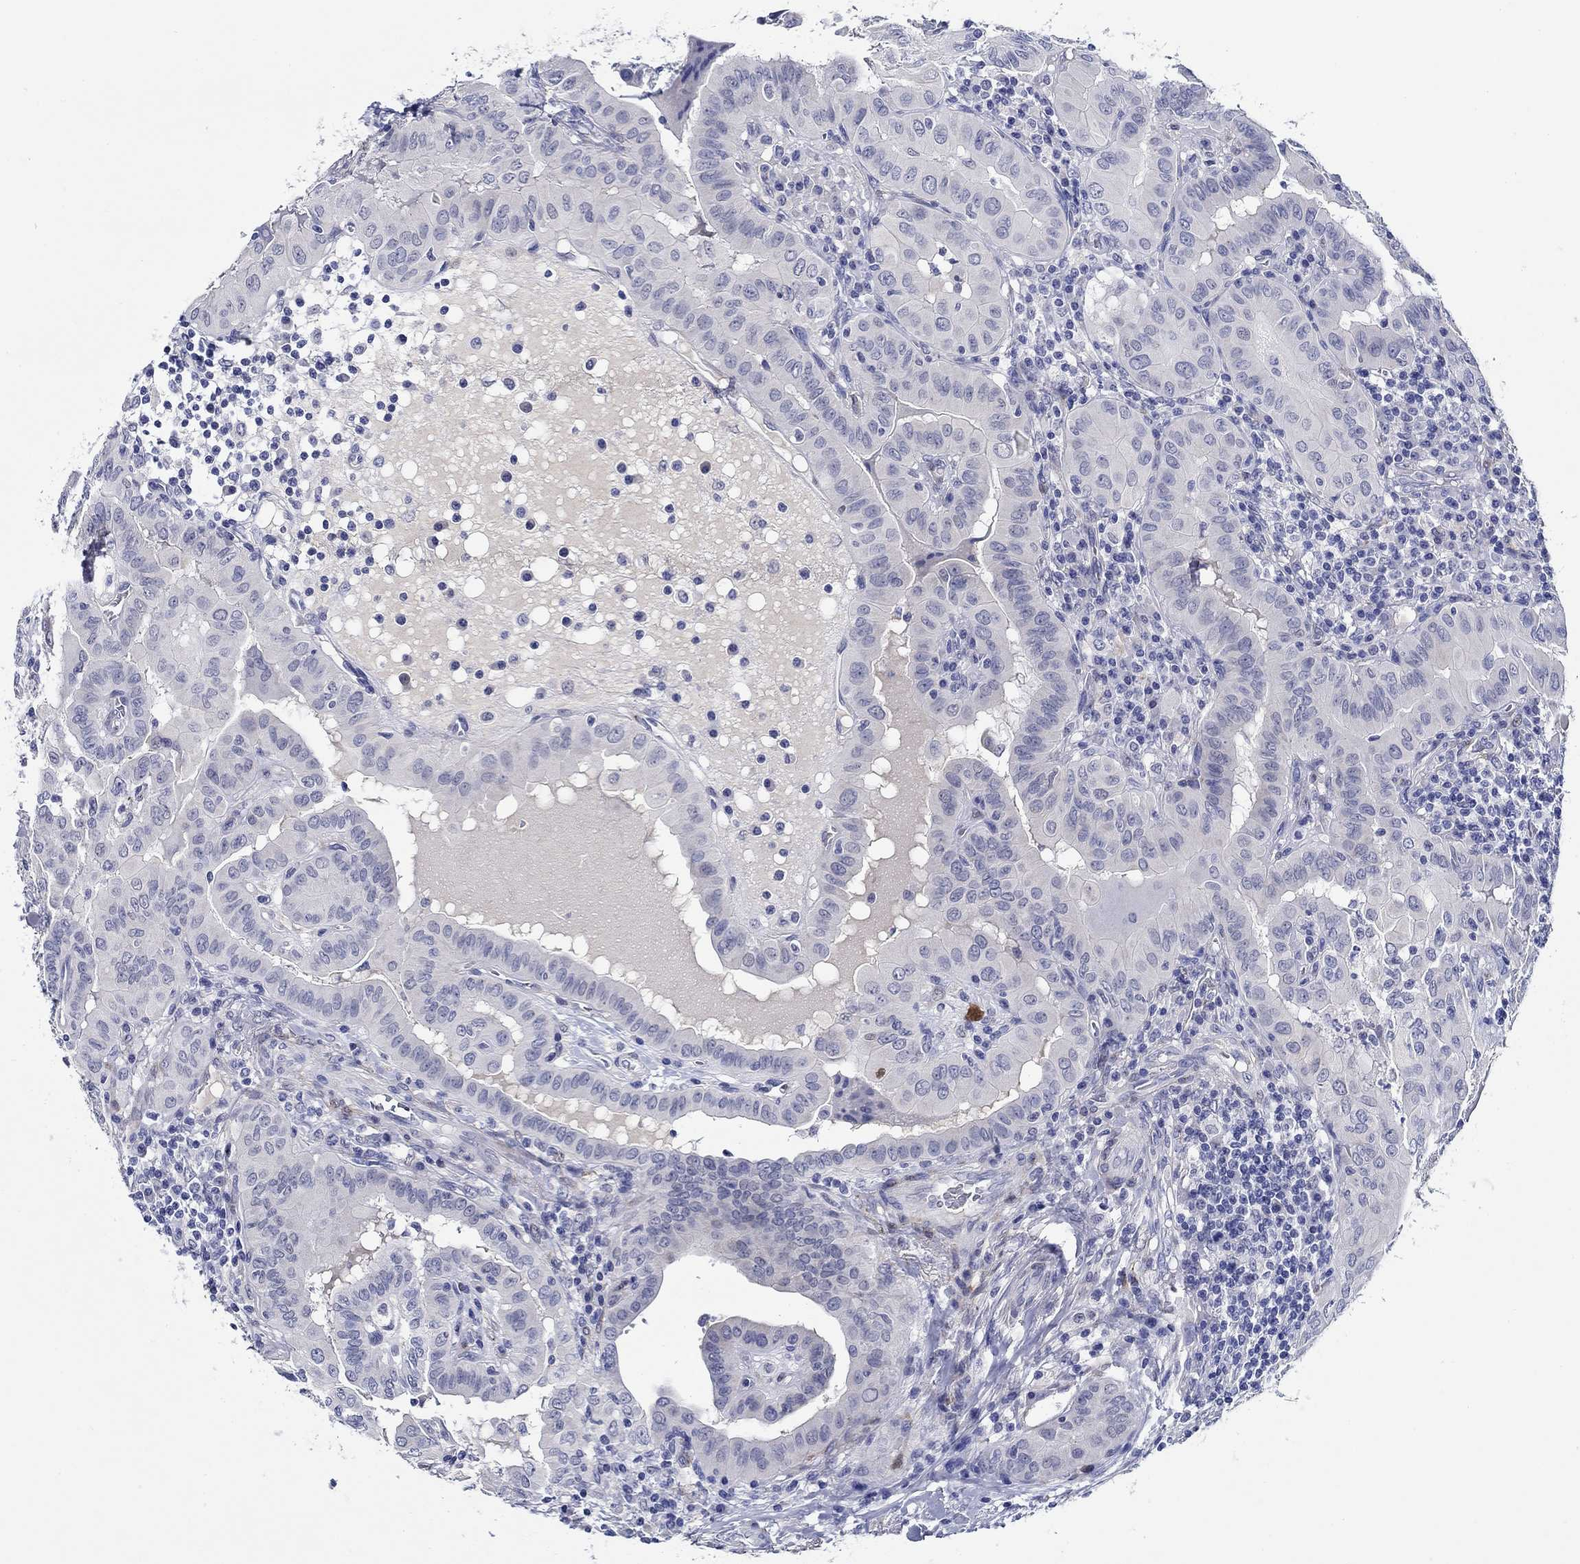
{"staining": {"intensity": "negative", "quantity": "none", "location": "none"}, "tissue": "thyroid cancer", "cell_type": "Tumor cells", "image_type": "cancer", "snomed": [{"axis": "morphology", "description": "Papillary adenocarcinoma, NOS"}, {"axis": "topography", "description": "Thyroid gland"}], "caption": "Immunohistochemistry of papillary adenocarcinoma (thyroid) displays no expression in tumor cells.", "gene": "MC2R", "patient": {"sex": "female", "age": 37}}